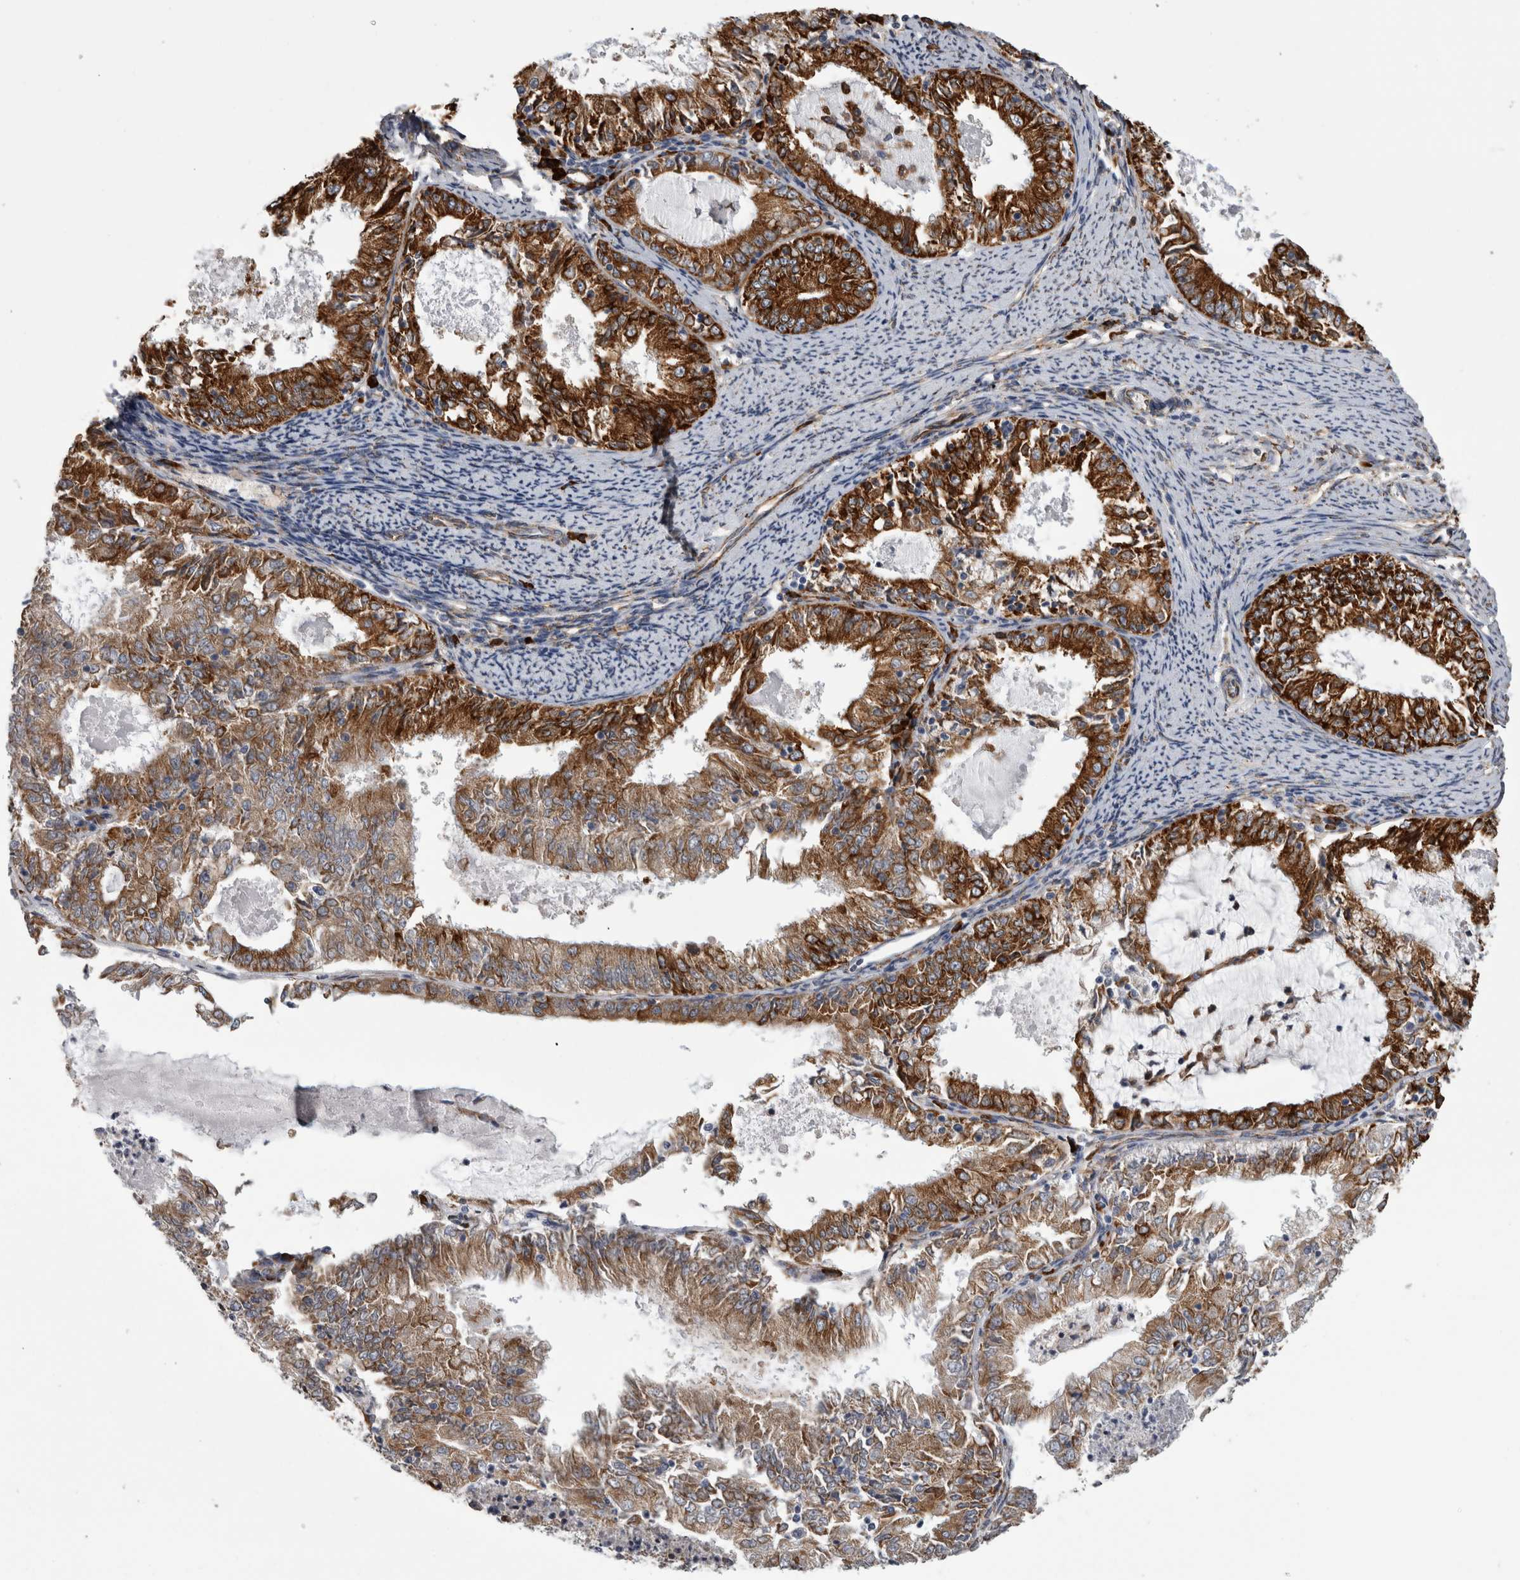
{"staining": {"intensity": "strong", "quantity": ">75%", "location": "cytoplasmic/membranous"}, "tissue": "endometrial cancer", "cell_type": "Tumor cells", "image_type": "cancer", "snomed": [{"axis": "morphology", "description": "Adenocarcinoma, NOS"}, {"axis": "topography", "description": "Endometrium"}], "caption": "Protein staining of endometrial cancer tissue reveals strong cytoplasmic/membranous expression in approximately >75% of tumor cells.", "gene": "FHIP2B", "patient": {"sex": "female", "age": 57}}